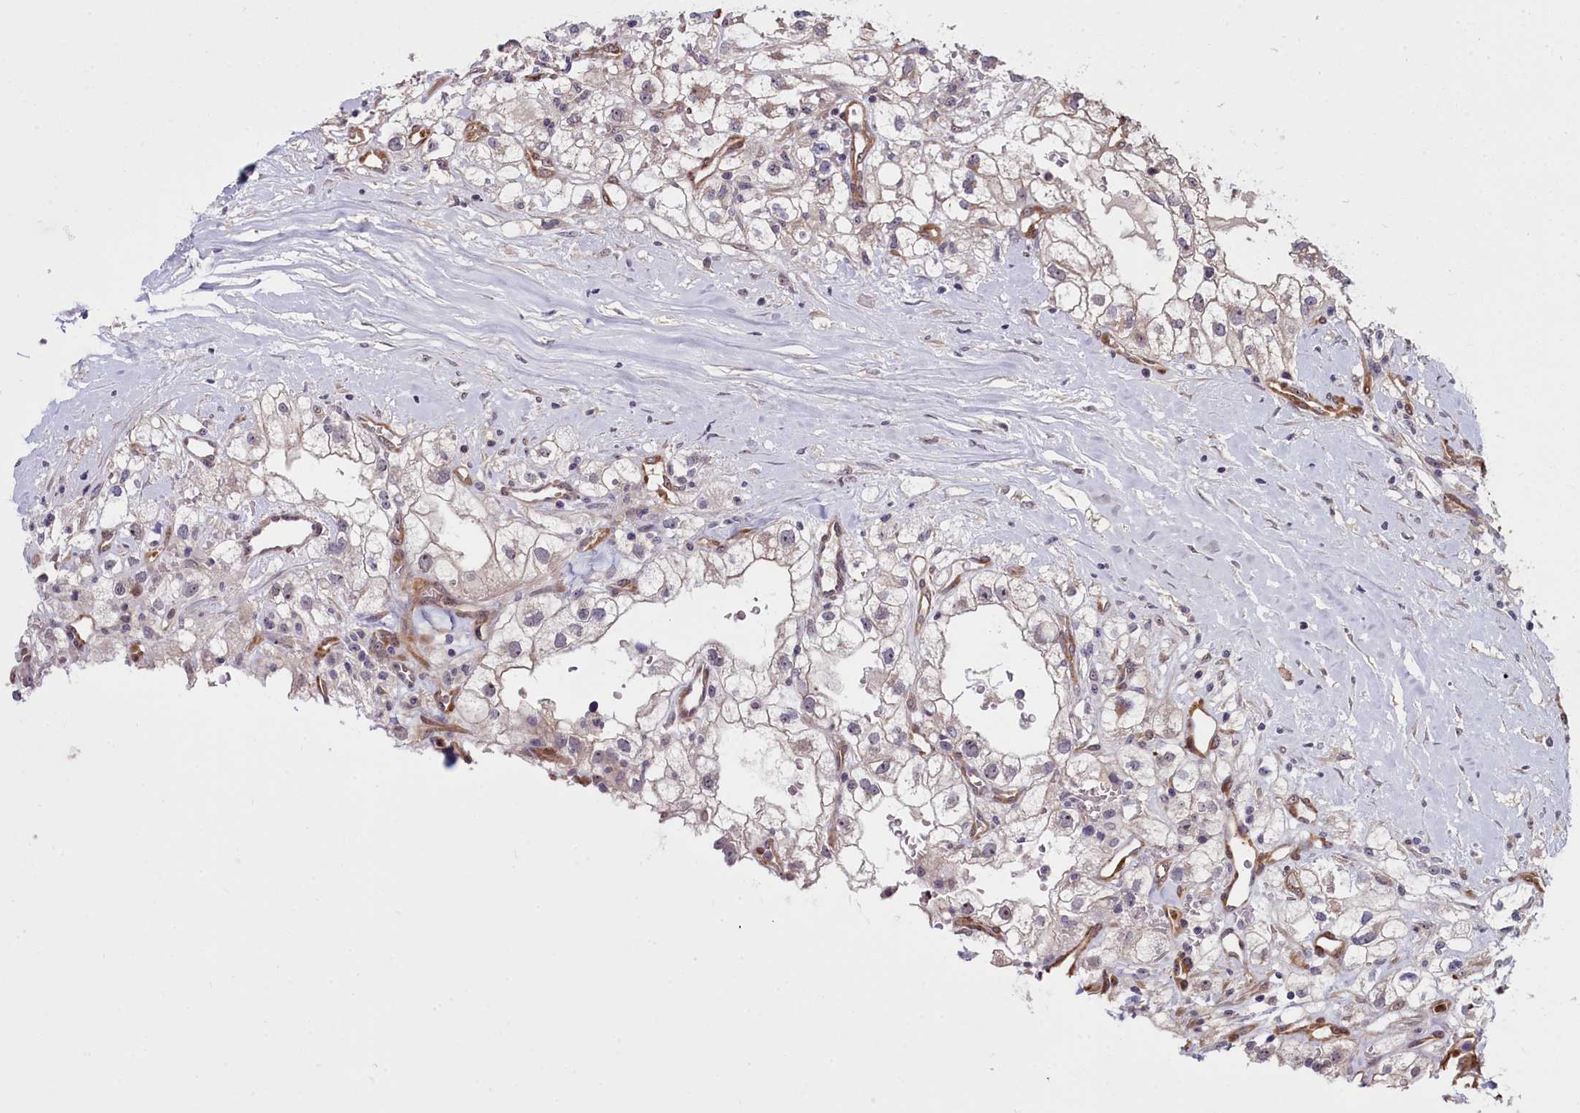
{"staining": {"intensity": "negative", "quantity": "none", "location": "none"}, "tissue": "renal cancer", "cell_type": "Tumor cells", "image_type": "cancer", "snomed": [{"axis": "morphology", "description": "Adenocarcinoma, NOS"}, {"axis": "topography", "description": "Kidney"}], "caption": "Tumor cells show no significant protein expression in renal cancer.", "gene": "BCAR1", "patient": {"sex": "male", "age": 59}}